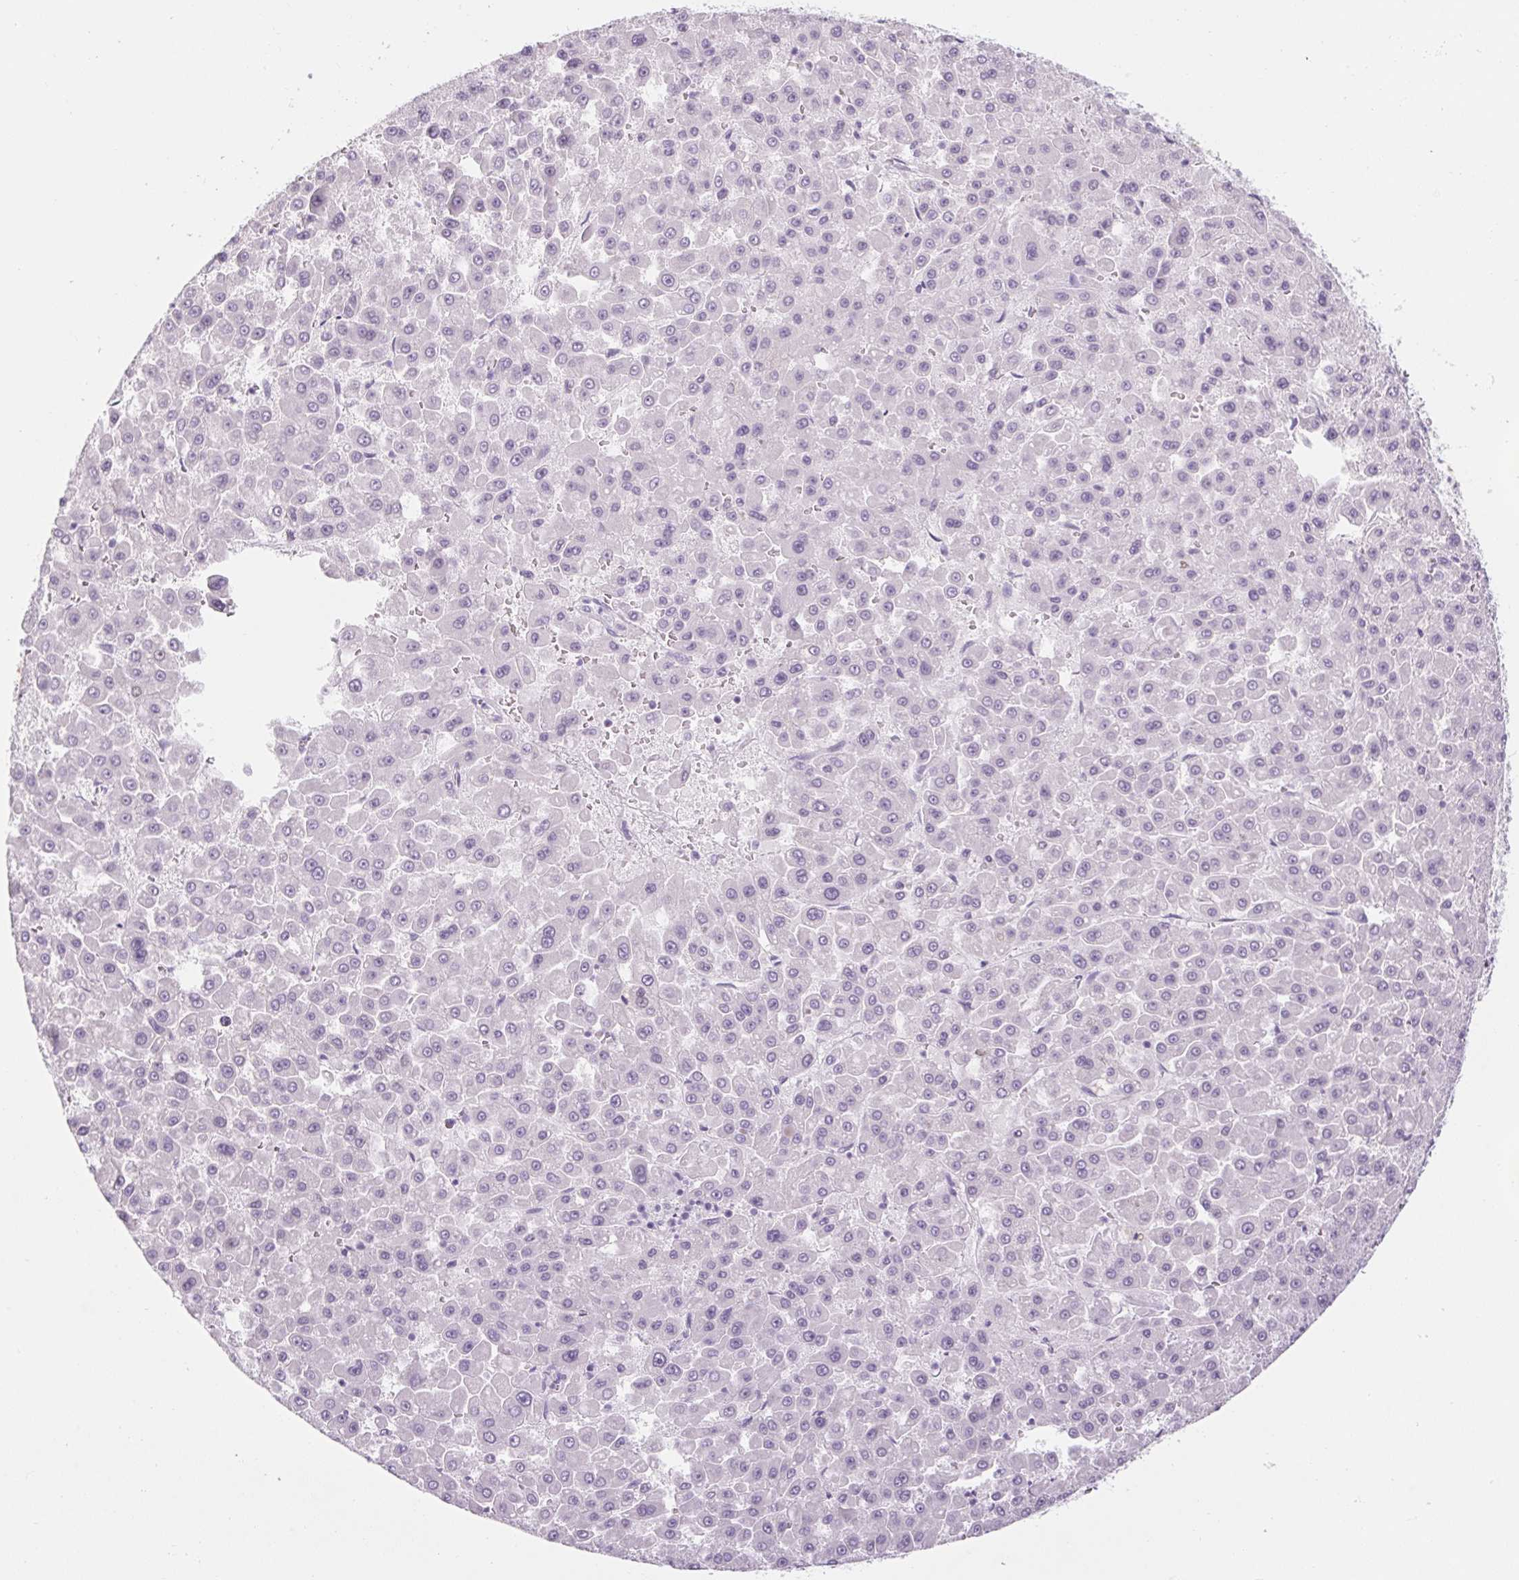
{"staining": {"intensity": "negative", "quantity": "none", "location": "none"}, "tissue": "liver cancer", "cell_type": "Tumor cells", "image_type": "cancer", "snomed": [{"axis": "morphology", "description": "Carcinoma, Hepatocellular, NOS"}, {"axis": "topography", "description": "Liver"}], "caption": "This is an immunohistochemistry (IHC) micrograph of human liver hepatocellular carcinoma. There is no positivity in tumor cells.", "gene": "RPTN", "patient": {"sex": "male", "age": 78}}